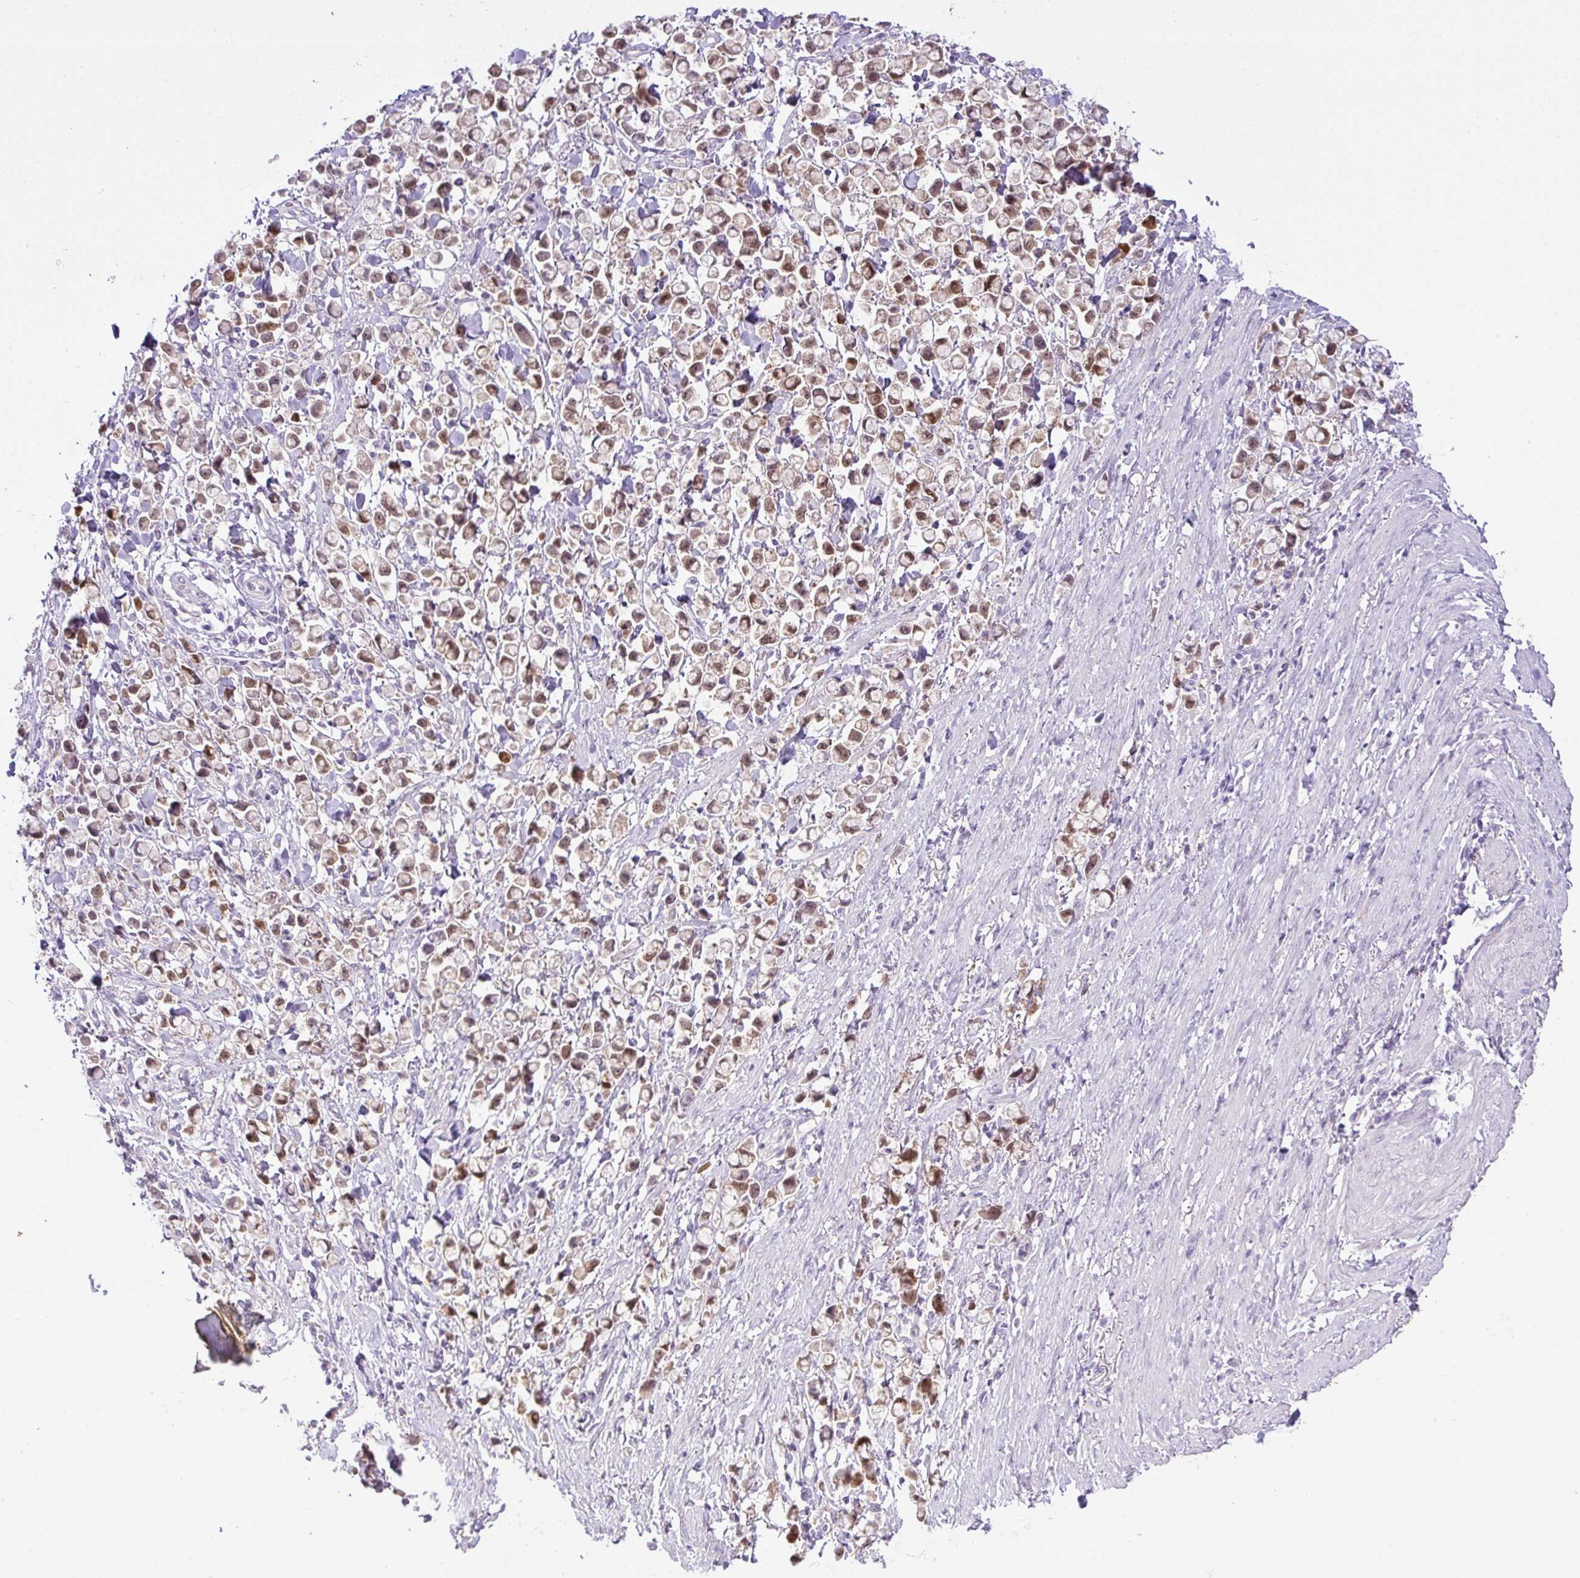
{"staining": {"intensity": "moderate", "quantity": "25%-75%", "location": "cytoplasmic/membranous,nuclear"}, "tissue": "stomach cancer", "cell_type": "Tumor cells", "image_type": "cancer", "snomed": [{"axis": "morphology", "description": "Adenocarcinoma, NOS"}, {"axis": "topography", "description": "Stomach"}], "caption": "IHC of human stomach cancer (adenocarcinoma) displays medium levels of moderate cytoplasmic/membranous and nuclear staining in approximately 25%-75% of tumor cells.", "gene": "CMPK1", "patient": {"sex": "female", "age": 81}}